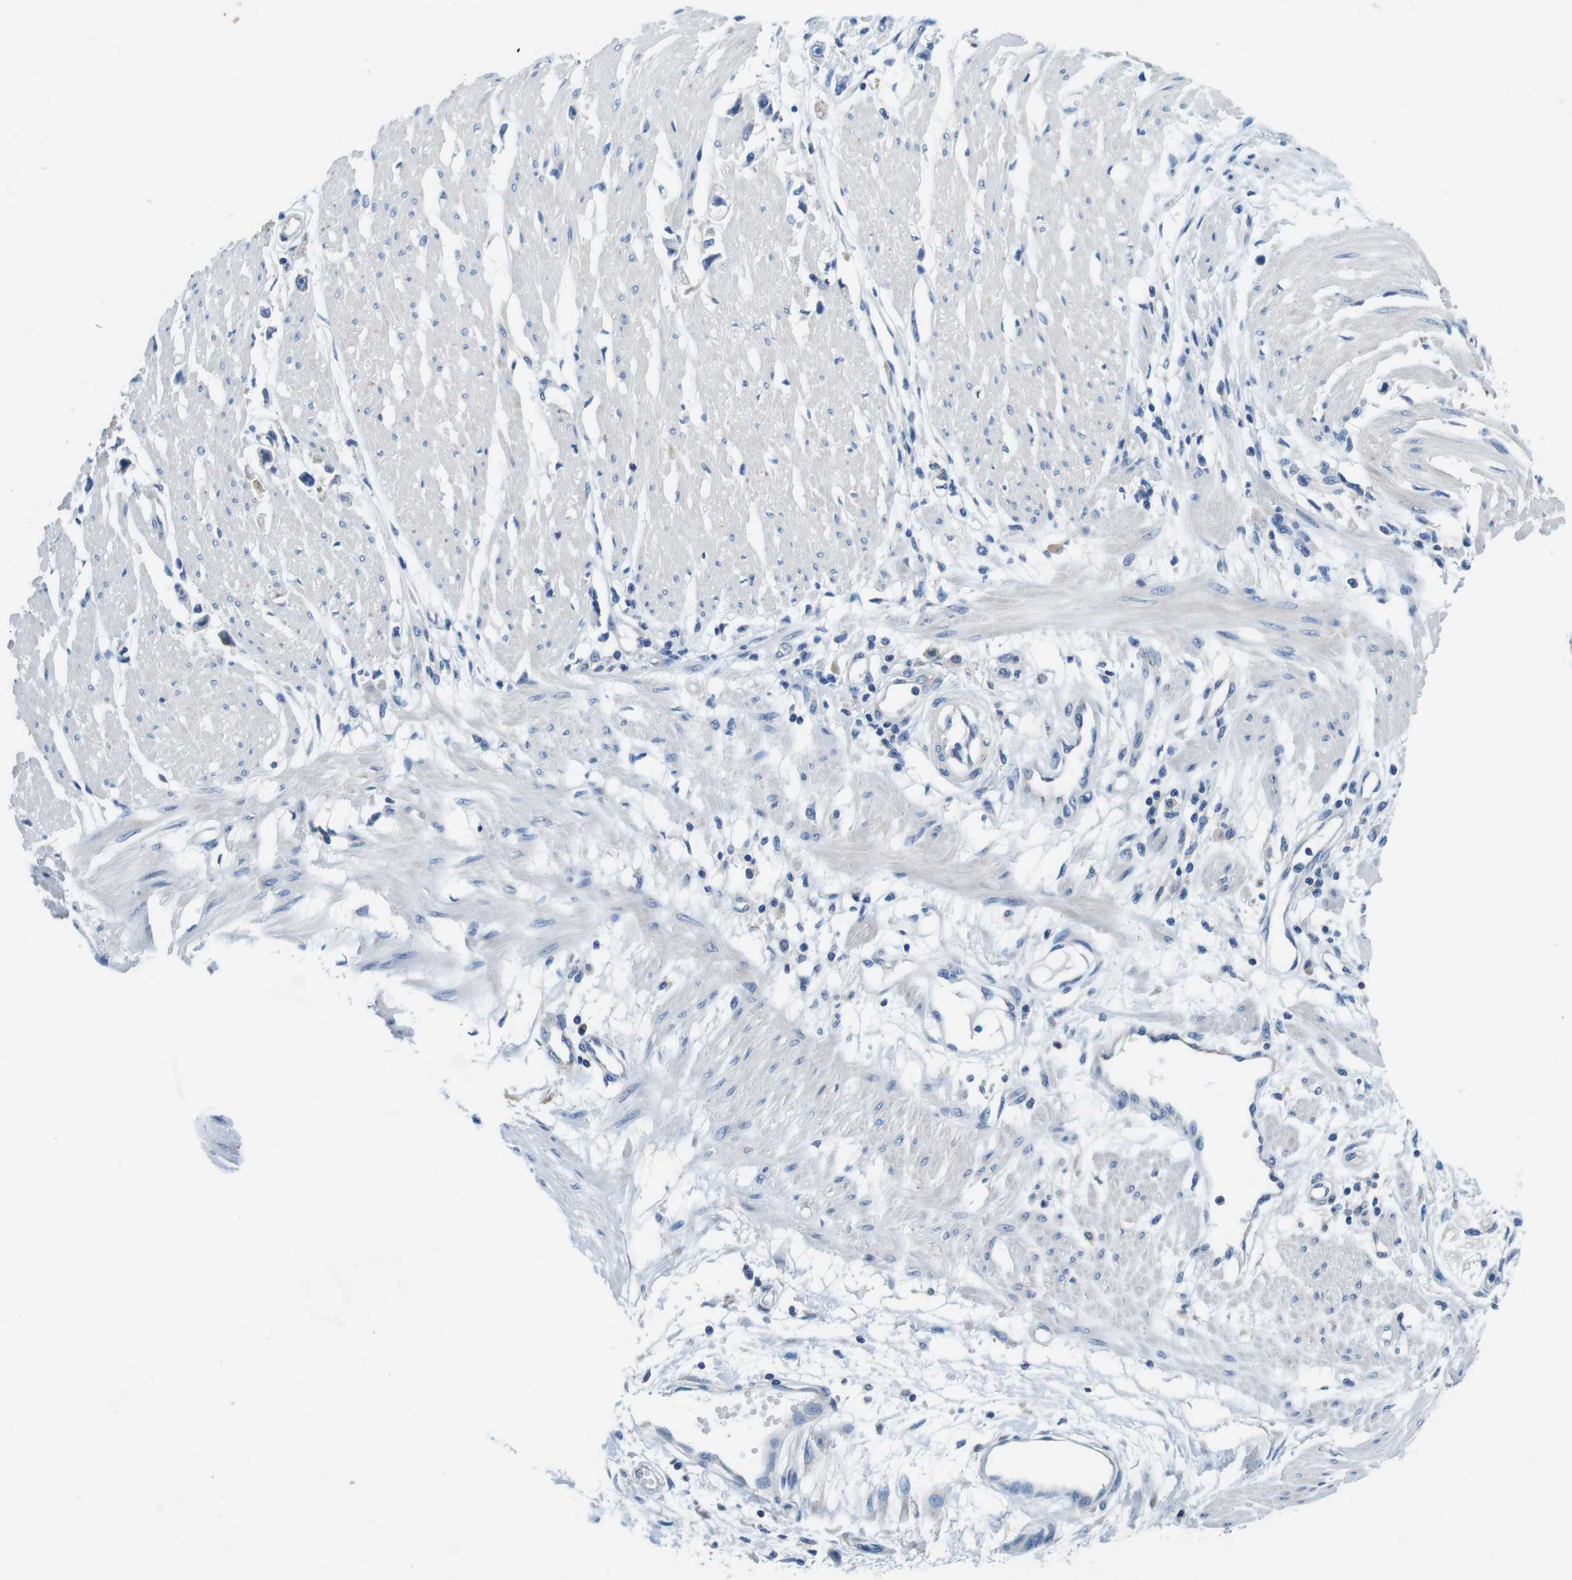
{"staining": {"intensity": "negative", "quantity": "none", "location": "none"}, "tissue": "stomach cancer", "cell_type": "Tumor cells", "image_type": "cancer", "snomed": [{"axis": "morphology", "description": "Adenocarcinoma, NOS"}, {"axis": "topography", "description": "Stomach"}], "caption": "Protein analysis of stomach cancer (adenocarcinoma) displays no significant expression in tumor cells.", "gene": "DENND4C", "patient": {"sex": "female", "age": 59}}